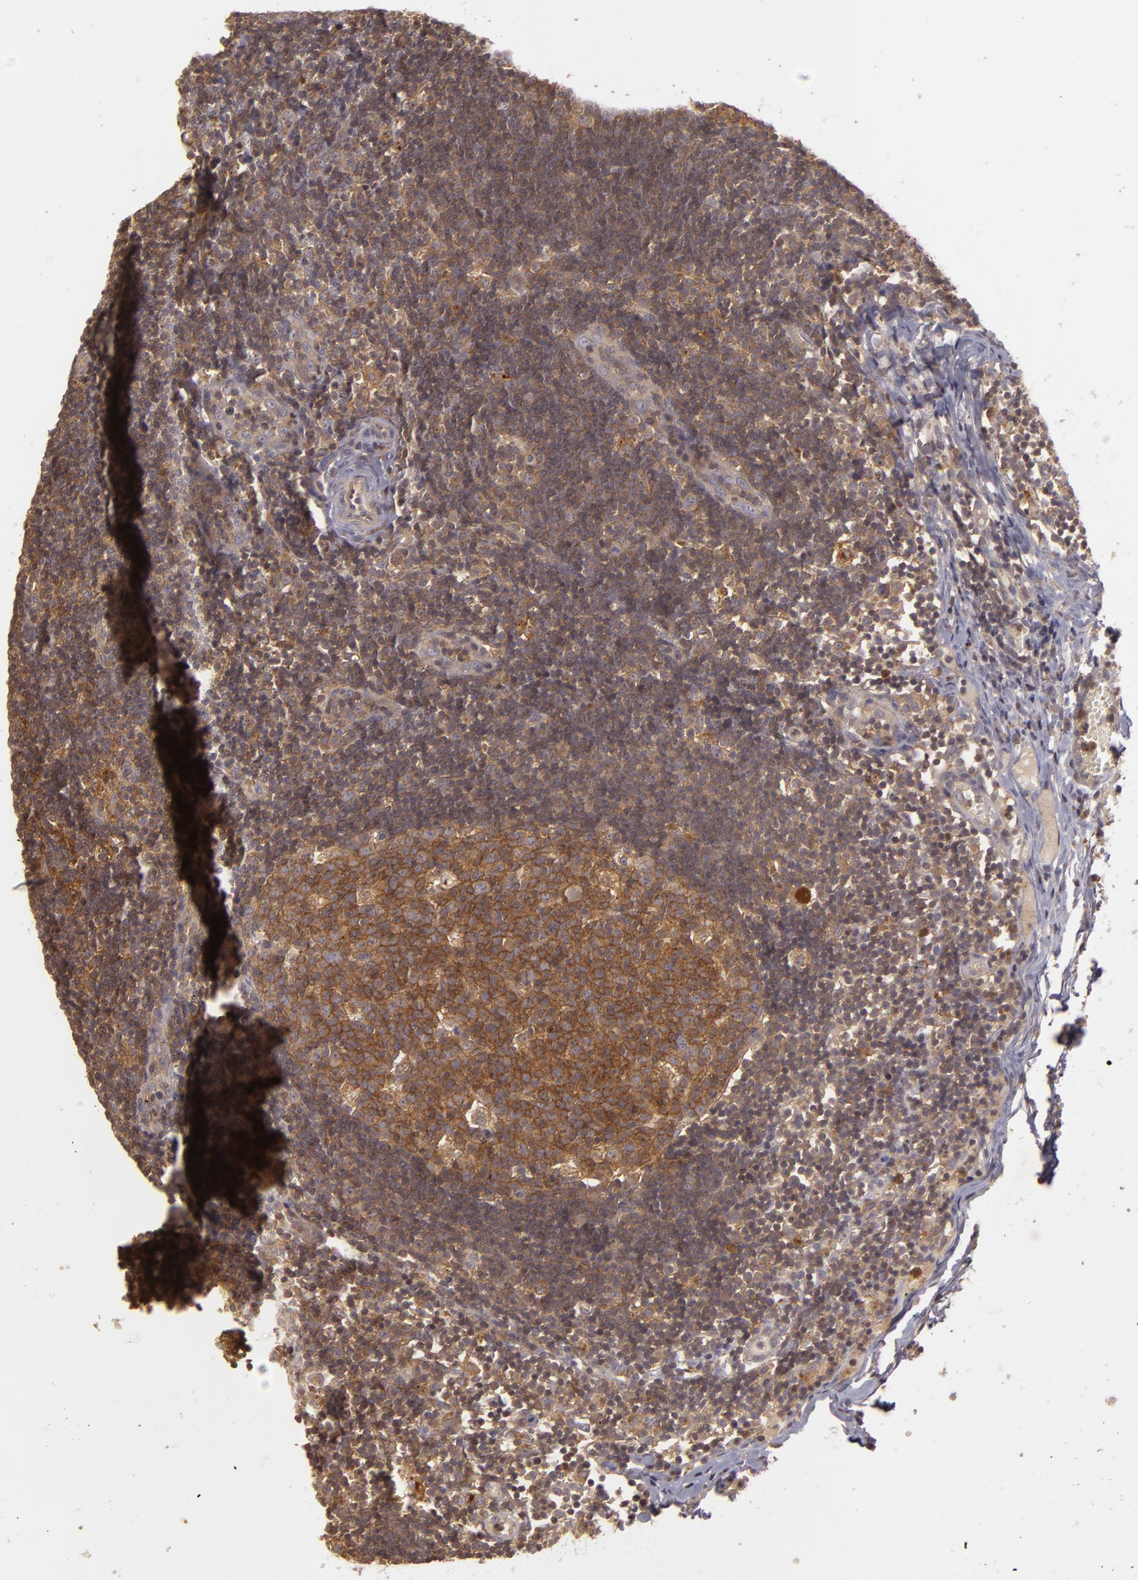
{"staining": {"intensity": "strong", "quantity": ">75%", "location": "cytoplasmic/membranous"}, "tissue": "lymph node", "cell_type": "Germinal center cells", "image_type": "normal", "snomed": [{"axis": "morphology", "description": "Normal tissue, NOS"}, {"axis": "morphology", "description": "Inflammation, NOS"}, {"axis": "topography", "description": "Lymph node"}, {"axis": "topography", "description": "Salivary gland"}], "caption": "Human lymph node stained with a brown dye shows strong cytoplasmic/membranous positive staining in about >75% of germinal center cells.", "gene": "HRAS", "patient": {"sex": "male", "age": 3}}